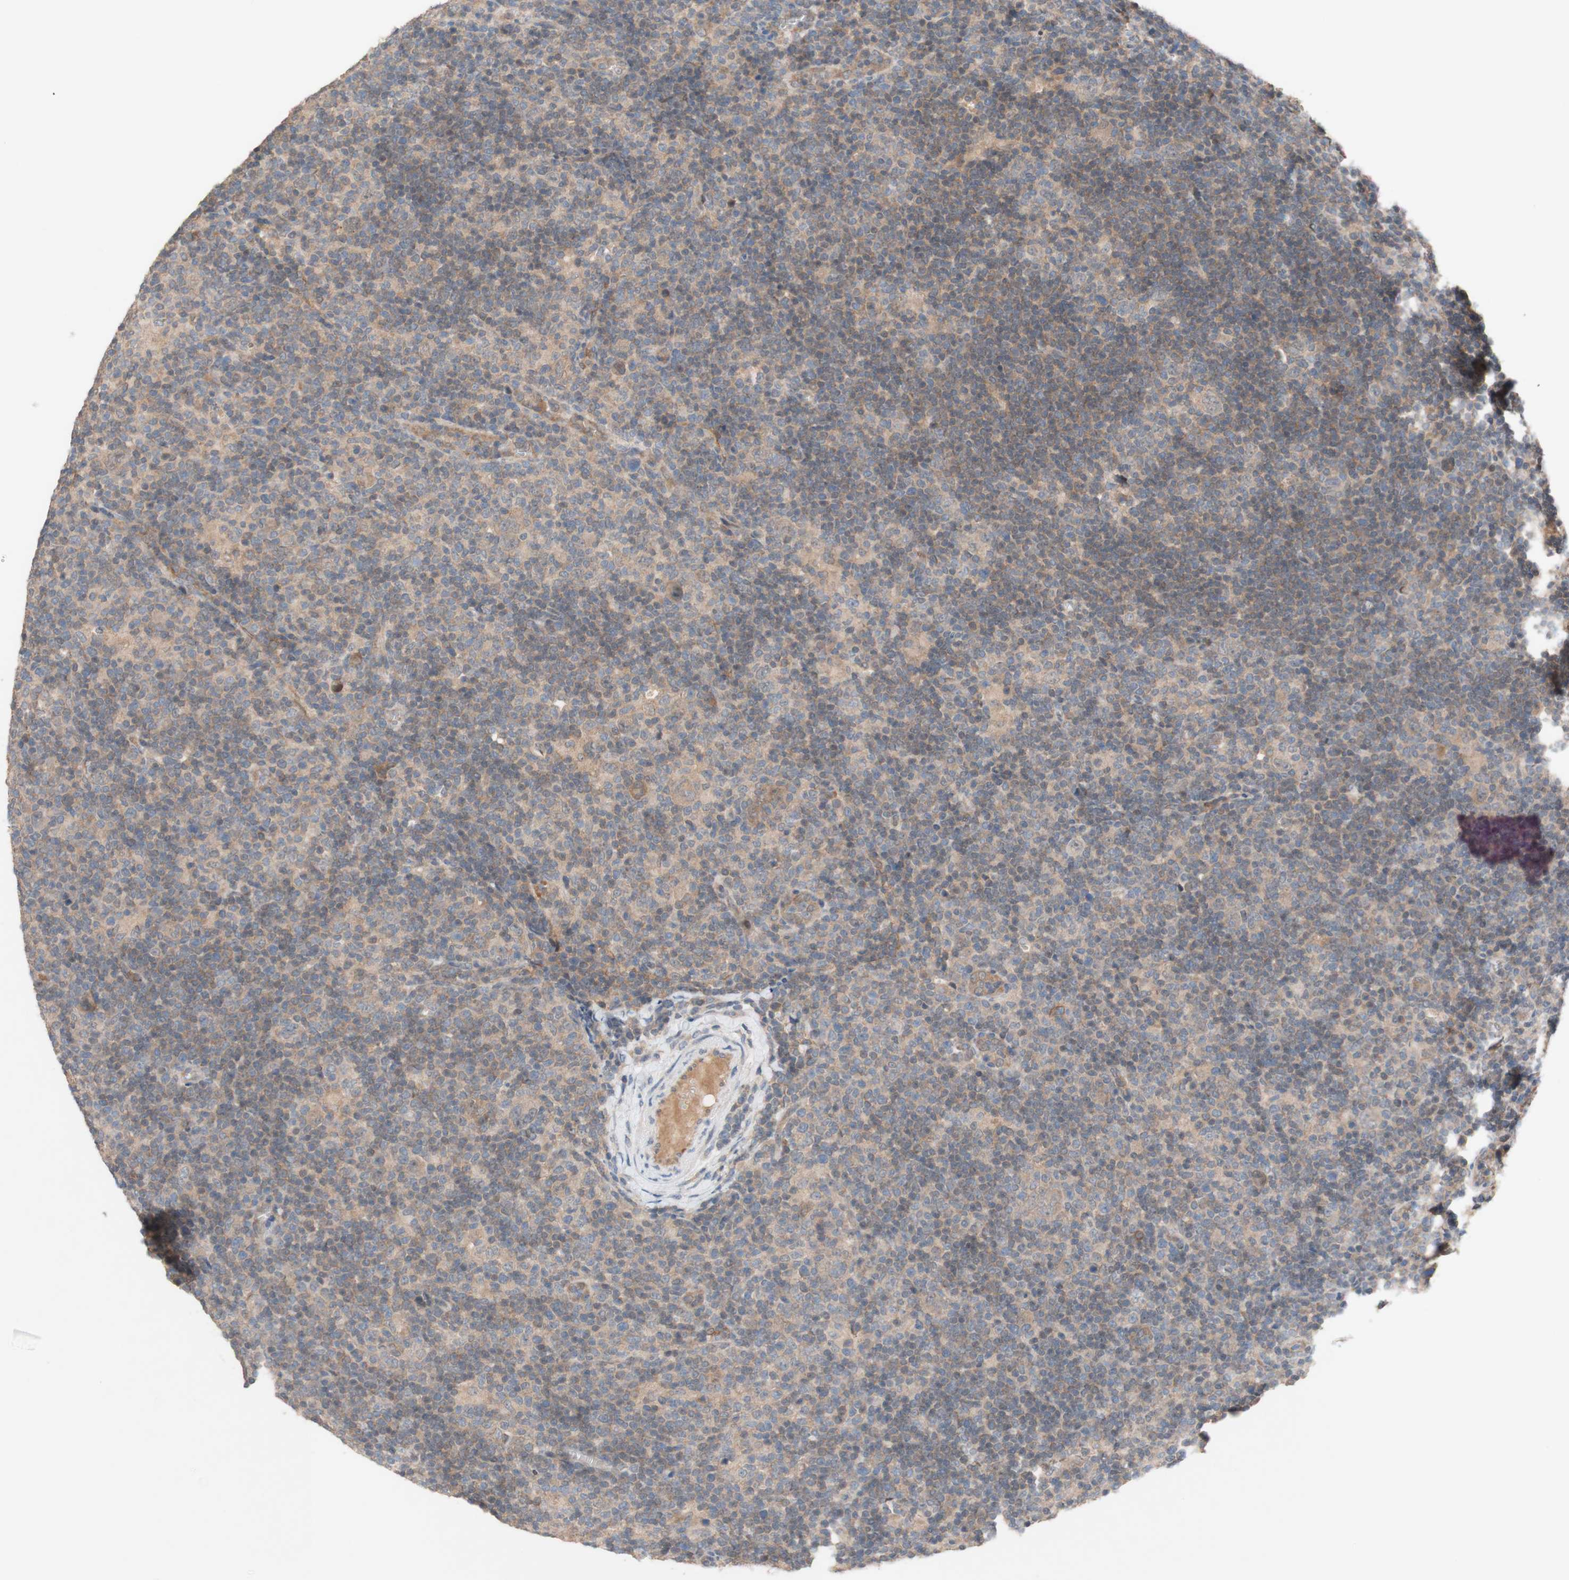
{"staining": {"intensity": "weak", "quantity": ">75%", "location": "cytoplasmic/membranous"}, "tissue": "lymphoma", "cell_type": "Tumor cells", "image_type": "cancer", "snomed": [{"axis": "morphology", "description": "Hodgkin's disease, NOS"}, {"axis": "topography", "description": "Lymph node"}], "caption": "Immunohistochemical staining of human lymphoma exhibits weak cytoplasmic/membranous protein positivity in approximately >75% of tumor cells.", "gene": "PEX2", "patient": {"sex": "female", "age": 57}}